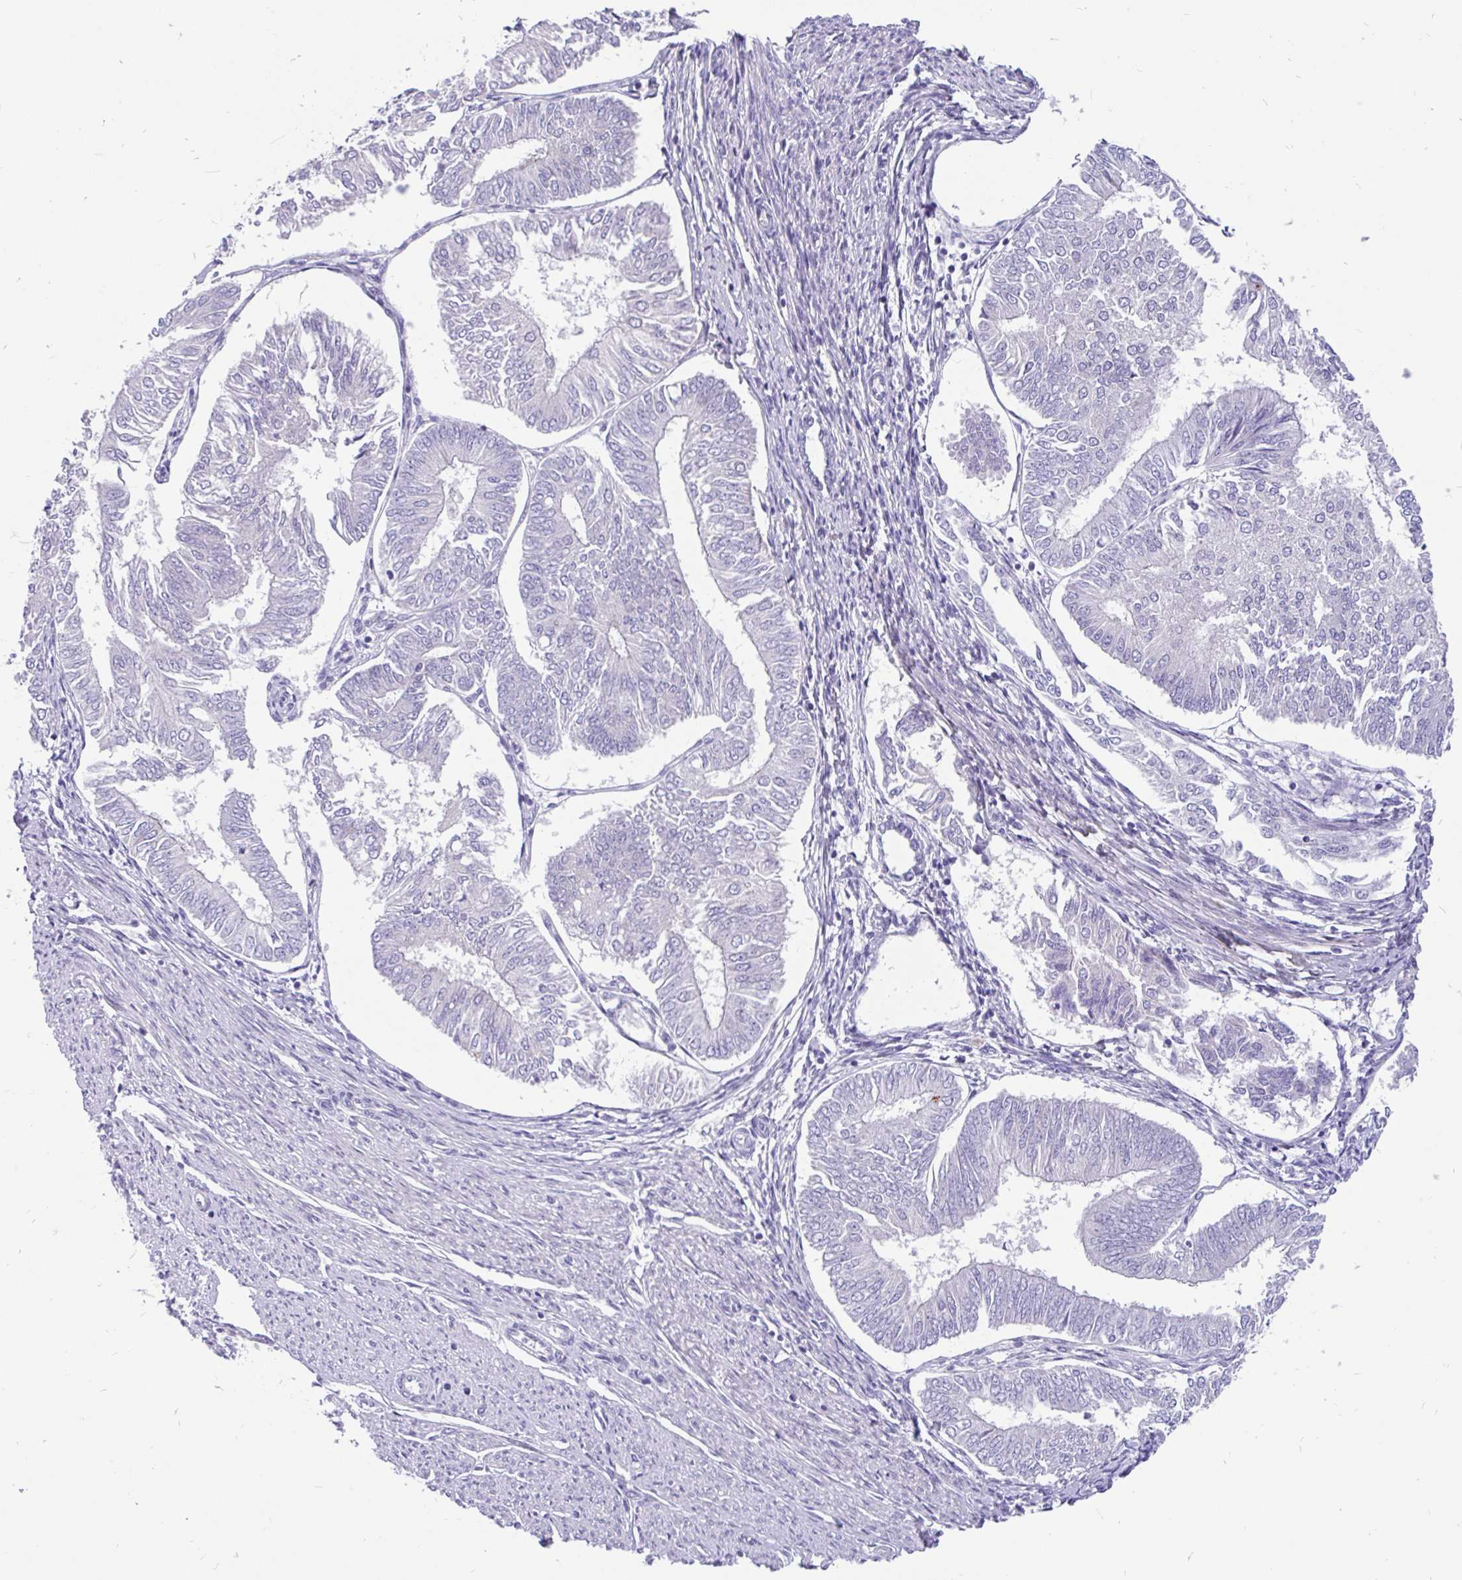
{"staining": {"intensity": "negative", "quantity": "none", "location": "none"}, "tissue": "endometrial cancer", "cell_type": "Tumor cells", "image_type": "cancer", "snomed": [{"axis": "morphology", "description": "Adenocarcinoma, NOS"}, {"axis": "topography", "description": "Endometrium"}], "caption": "IHC of endometrial cancer exhibits no expression in tumor cells. The staining was performed using DAB to visualize the protein expression in brown, while the nuclei were stained in blue with hematoxylin (Magnification: 20x).", "gene": "KIAA2013", "patient": {"sex": "female", "age": 58}}